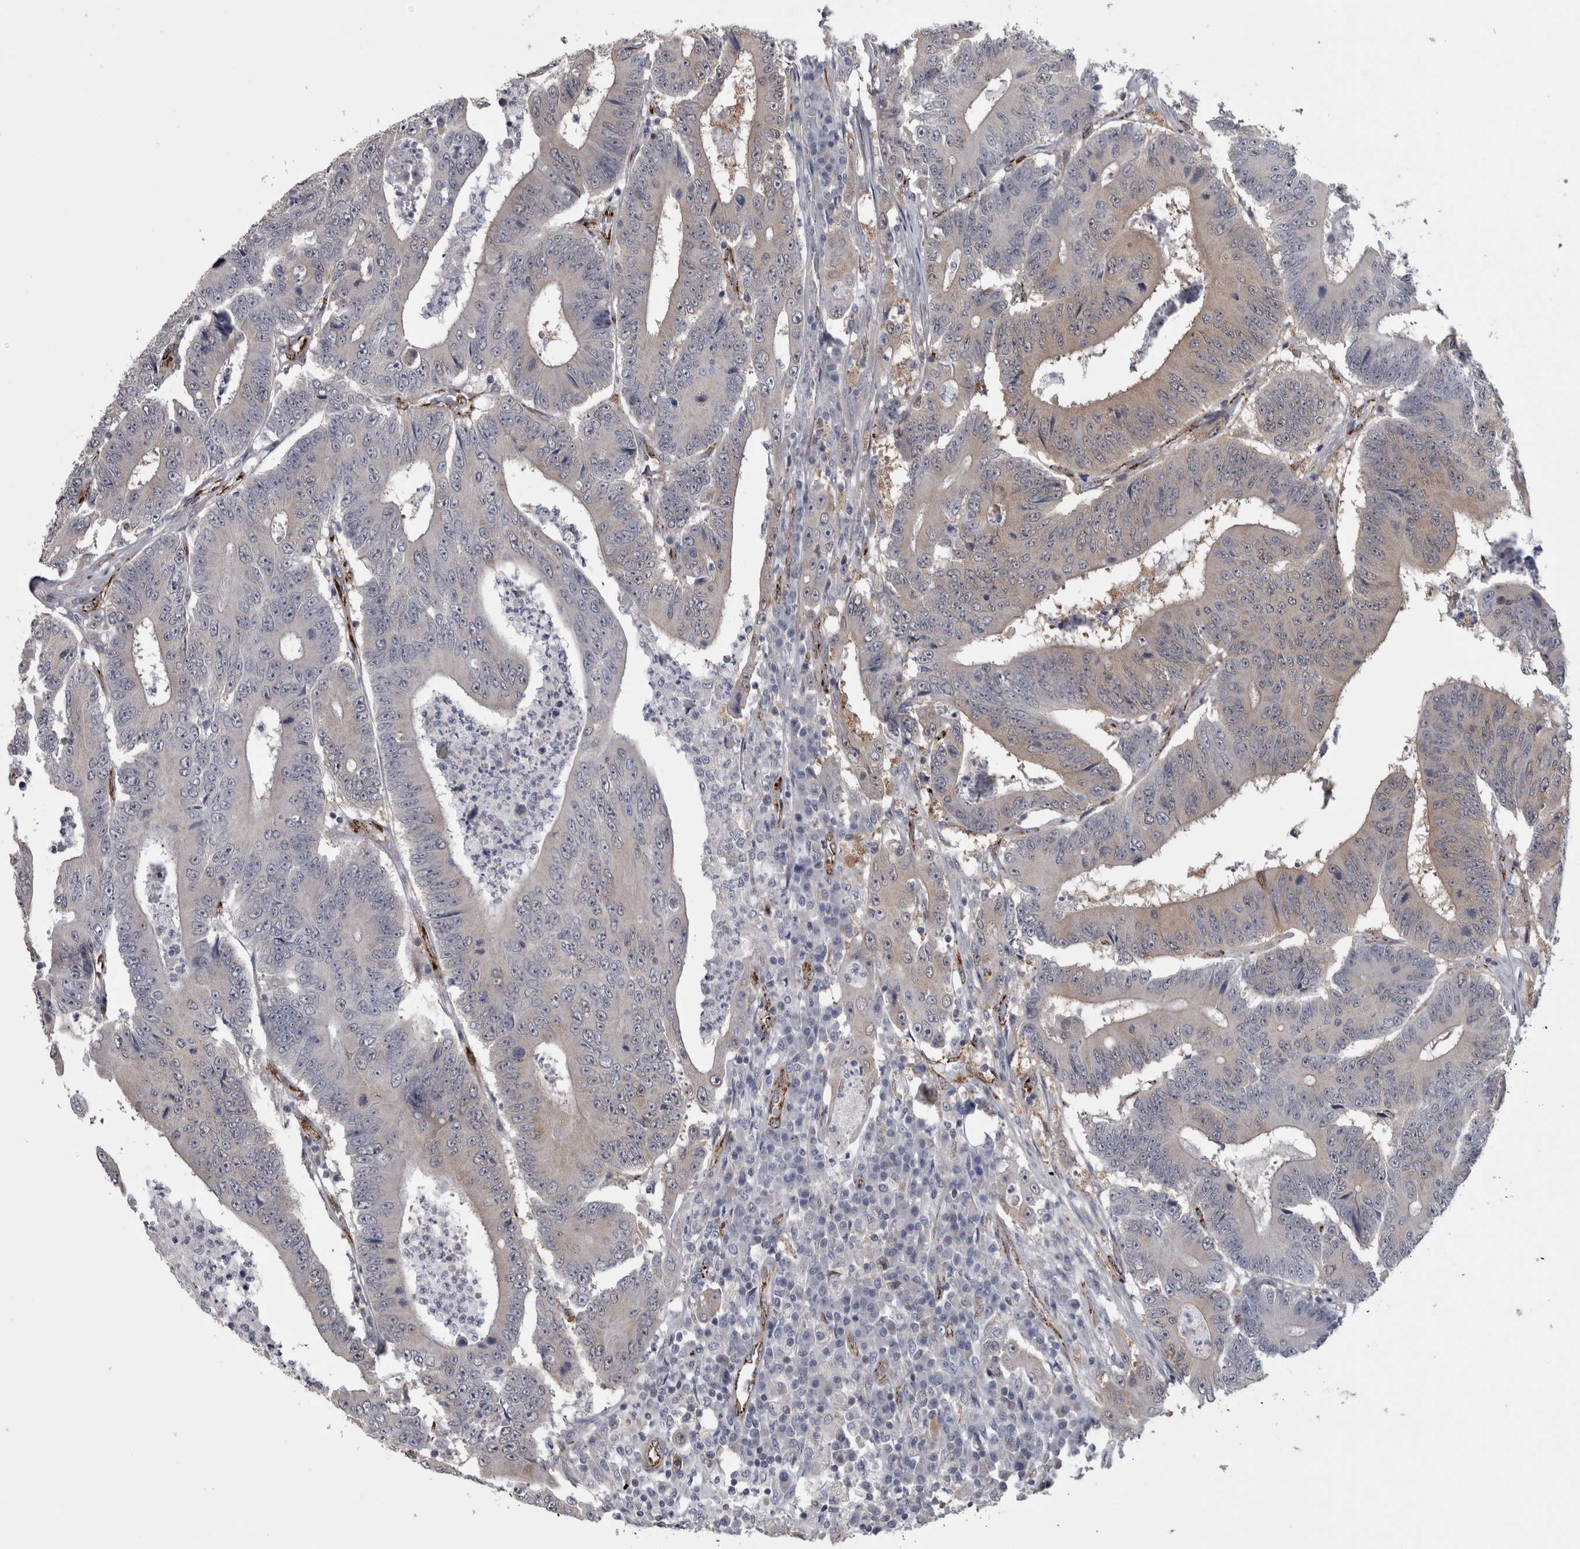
{"staining": {"intensity": "negative", "quantity": "none", "location": "none"}, "tissue": "colorectal cancer", "cell_type": "Tumor cells", "image_type": "cancer", "snomed": [{"axis": "morphology", "description": "Adenocarcinoma, NOS"}, {"axis": "topography", "description": "Colon"}], "caption": "There is no significant expression in tumor cells of colorectal adenocarcinoma.", "gene": "ACOT7", "patient": {"sex": "male", "age": 83}}